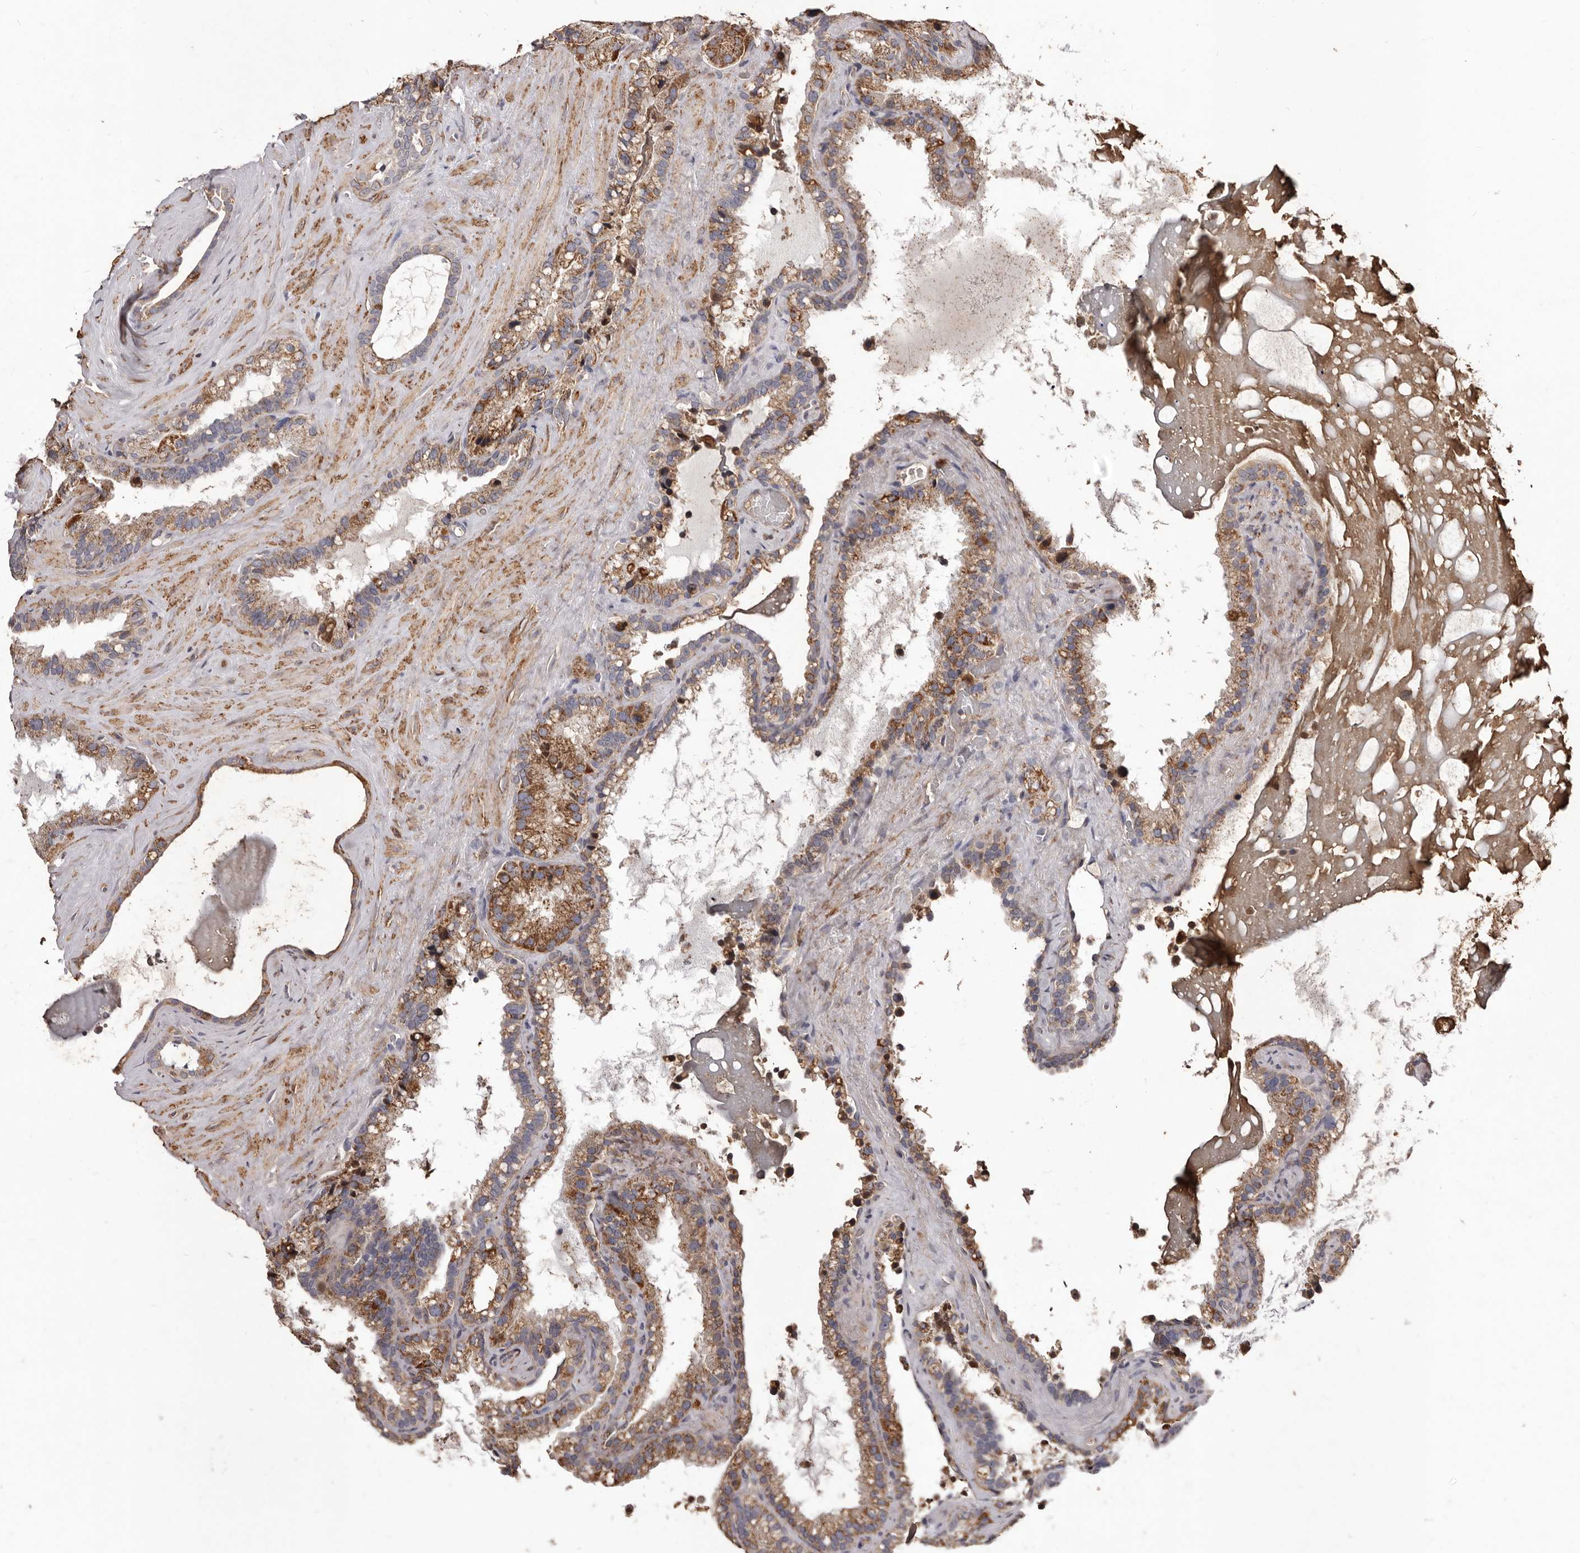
{"staining": {"intensity": "moderate", "quantity": ">75%", "location": "cytoplasmic/membranous"}, "tissue": "seminal vesicle", "cell_type": "Glandular cells", "image_type": "normal", "snomed": [{"axis": "morphology", "description": "Normal tissue, NOS"}, {"axis": "topography", "description": "Prostate"}, {"axis": "topography", "description": "Seminal veicle"}], "caption": "An image showing moderate cytoplasmic/membranous positivity in about >75% of glandular cells in normal seminal vesicle, as visualized by brown immunohistochemical staining.", "gene": "CXCL14", "patient": {"sex": "male", "age": 68}}